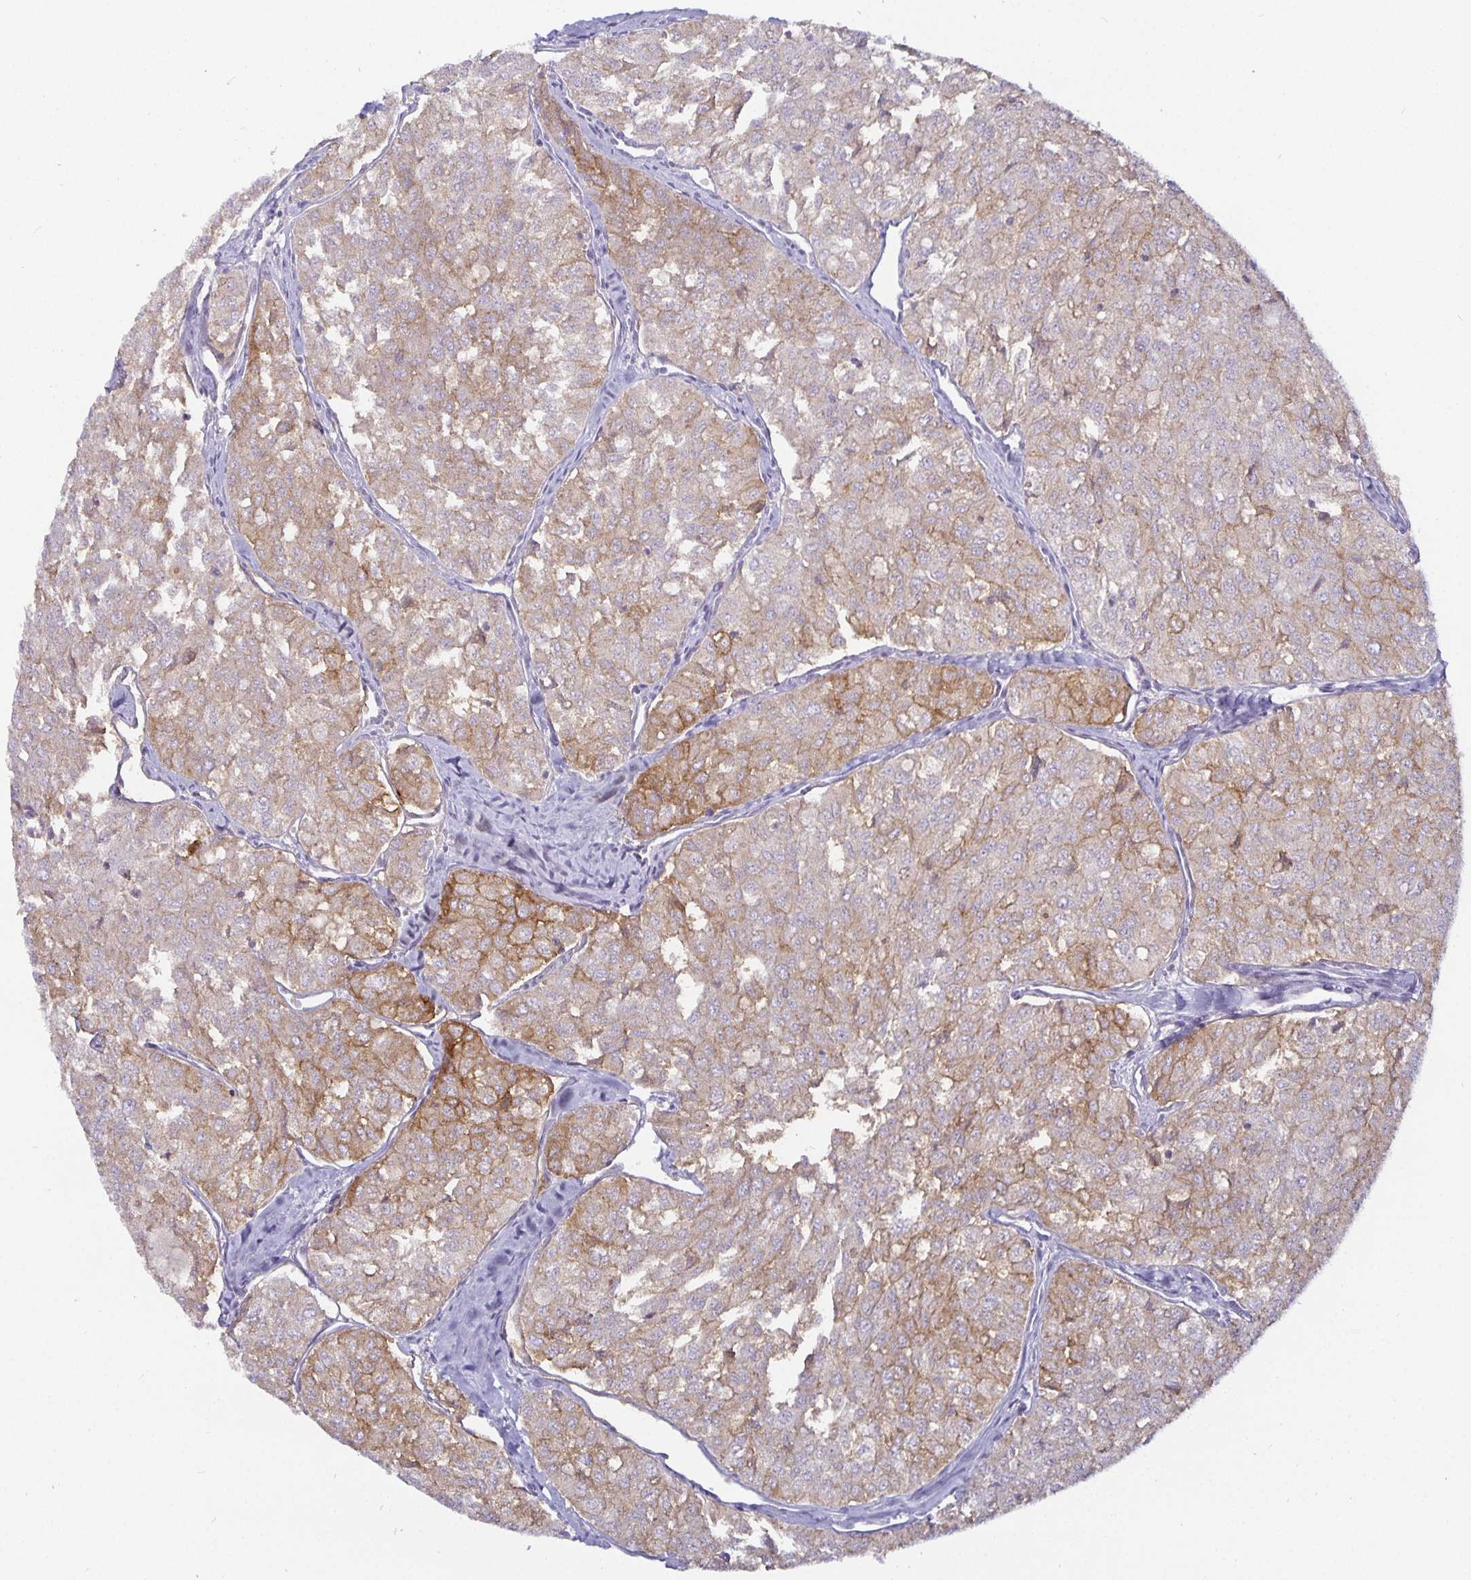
{"staining": {"intensity": "weak", "quantity": "25%-75%", "location": "cytoplasmic/membranous"}, "tissue": "thyroid cancer", "cell_type": "Tumor cells", "image_type": "cancer", "snomed": [{"axis": "morphology", "description": "Follicular adenoma carcinoma, NOS"}, {"axis": "topography", "description": "Thyroid gland"}], "caption": "IHC of human thyroid cancer (follicular adenoma carcinoma) shows low levels of weak cytoplasmic/membranous expression in approximately 25%-75% of tumor cells.", "gene": "CA12", "patient": {"sex": "male", "age": 75}}